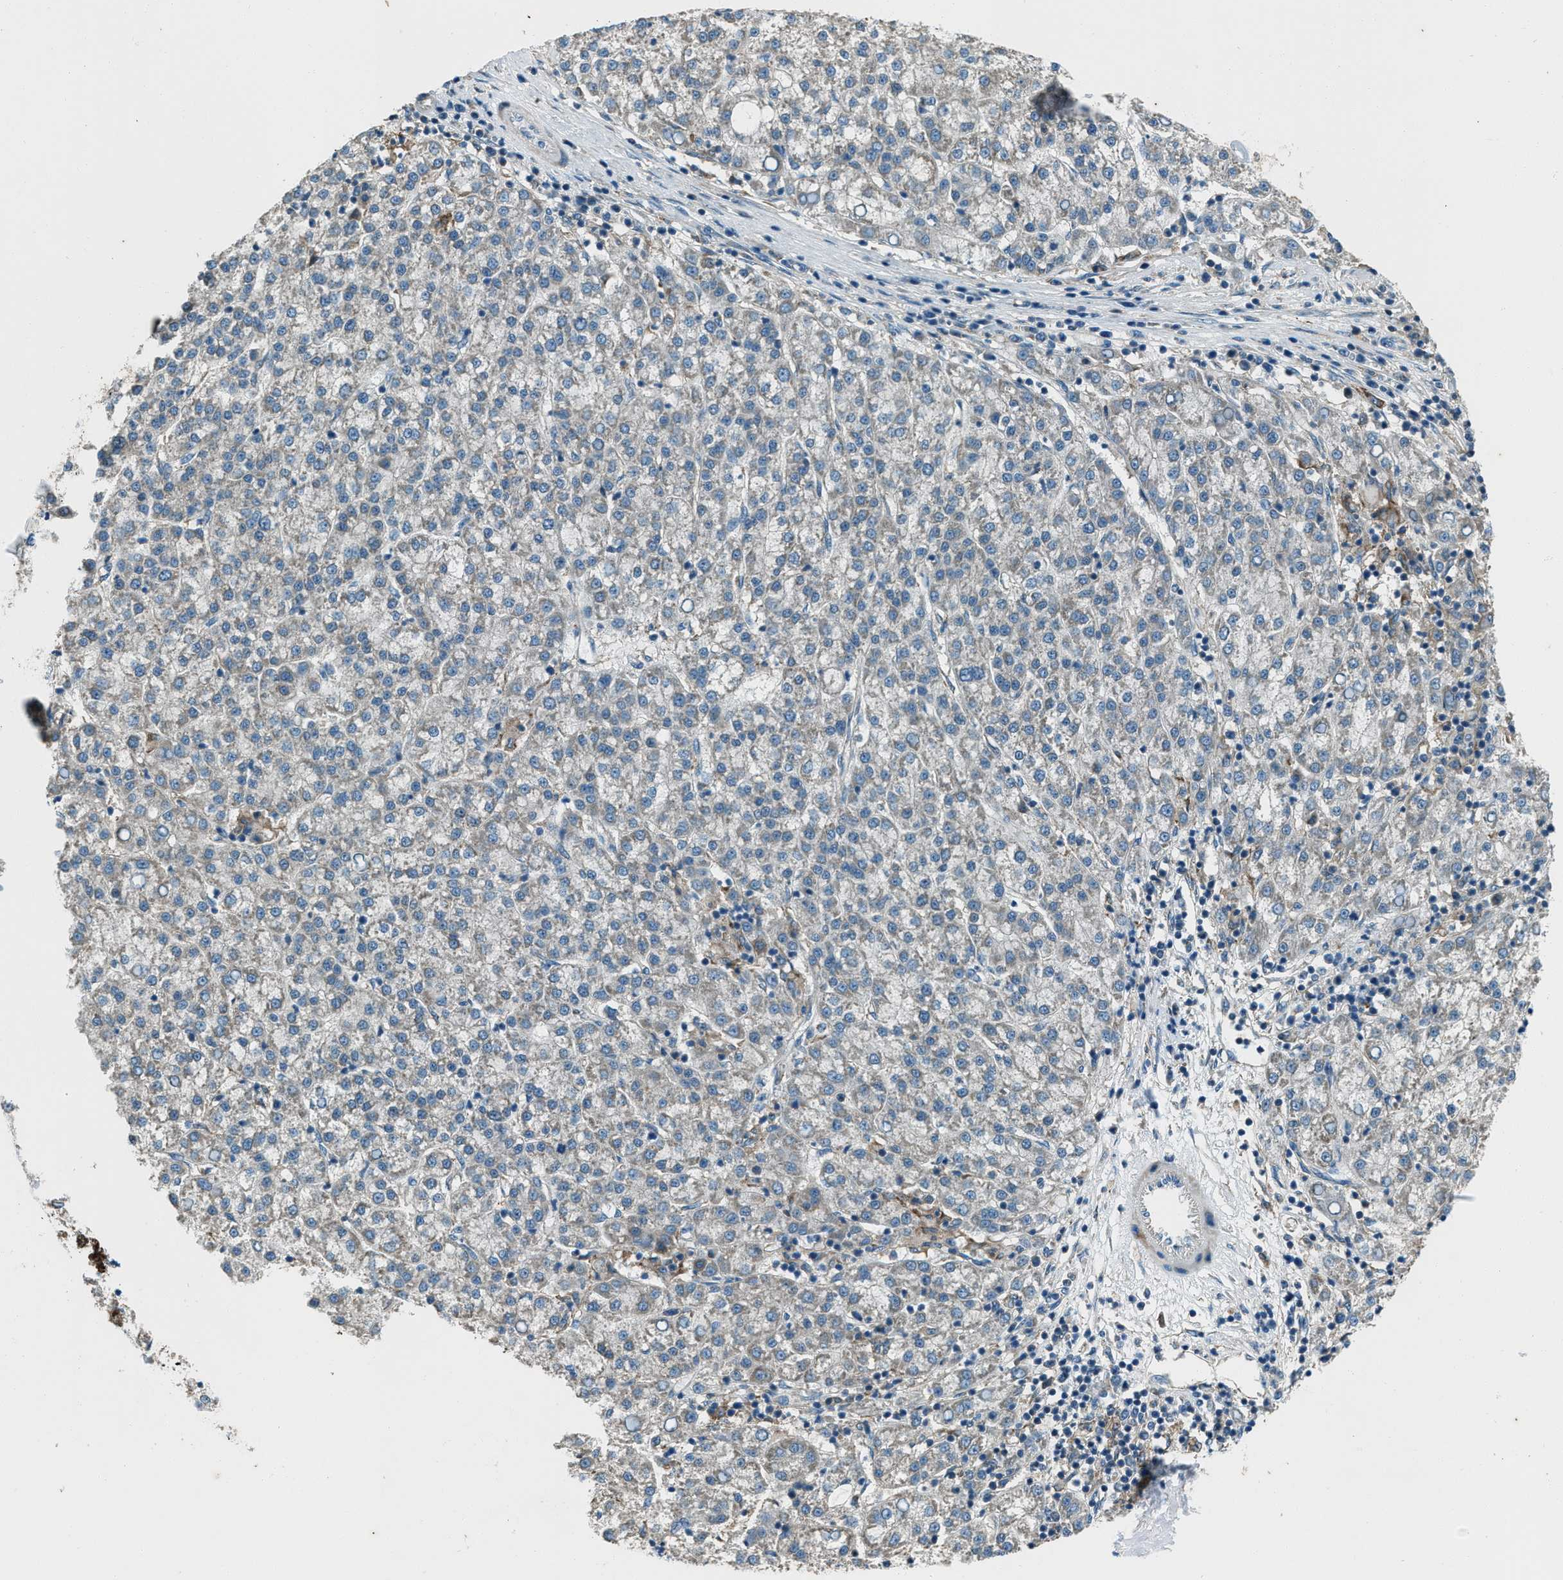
{"staining": {"intensity": "negative", "quantity": "none", "location": "none"}, "tissue": "liver cancer", "cell_type": "Tumor cells", "image_type": "cancer", "snomed": [{"axis": "morphology", "description": "Carcinoma, Hepatocellular, NOS"}, {"axis": "topography", "description": "Liver"}], "caption": "Immunohistochemical staining of liver hepatocellular carcinoma shows no significant positivity in tumor cells.", "gene": "SVIL", "patient": {"sex": "female", "age": 58}}